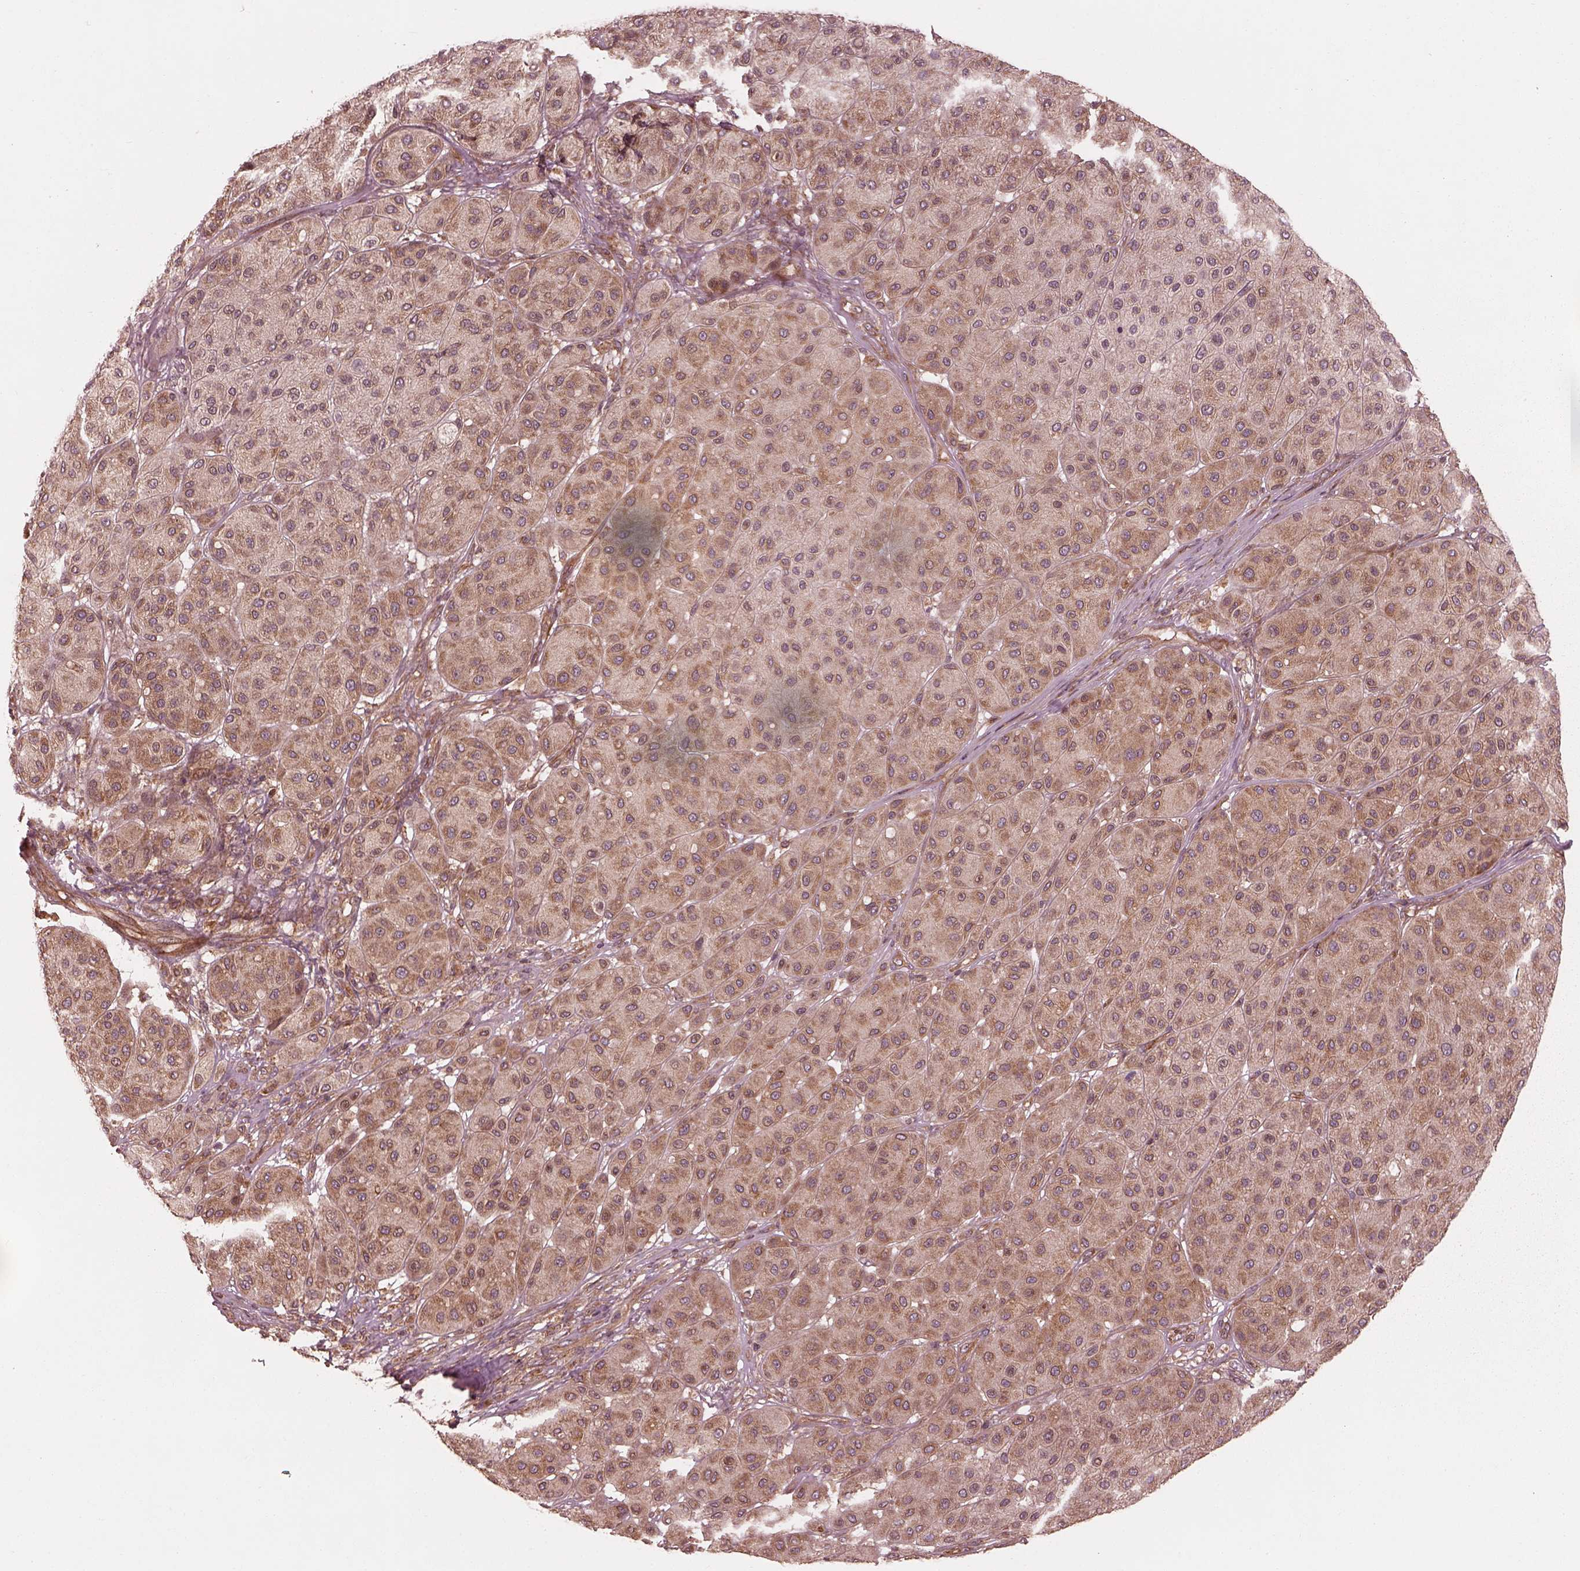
{"staining": {"intensity": "moderate", "quantity": ">75%", "location": "cytoplasmic/membranous"}, "tissue": "melanoma", "cell_type": "Tumor cells", "image_type": "cancer", "snomed": [{"axis": "morphology", "description": "Malignant melanoma, Metastatic site"}, {"axis": "topography", "description": "Smooth muscle"}], "caption": "Approximately >75% of tumor cells in human malignant melanoma (metastatic site) reveal moderate cytoplasmic/membranous protein staining as visualized by brown immunohistochemical staining.", "gene": "PIK3R2", "patient": {"sex": "male", "age": 41}}